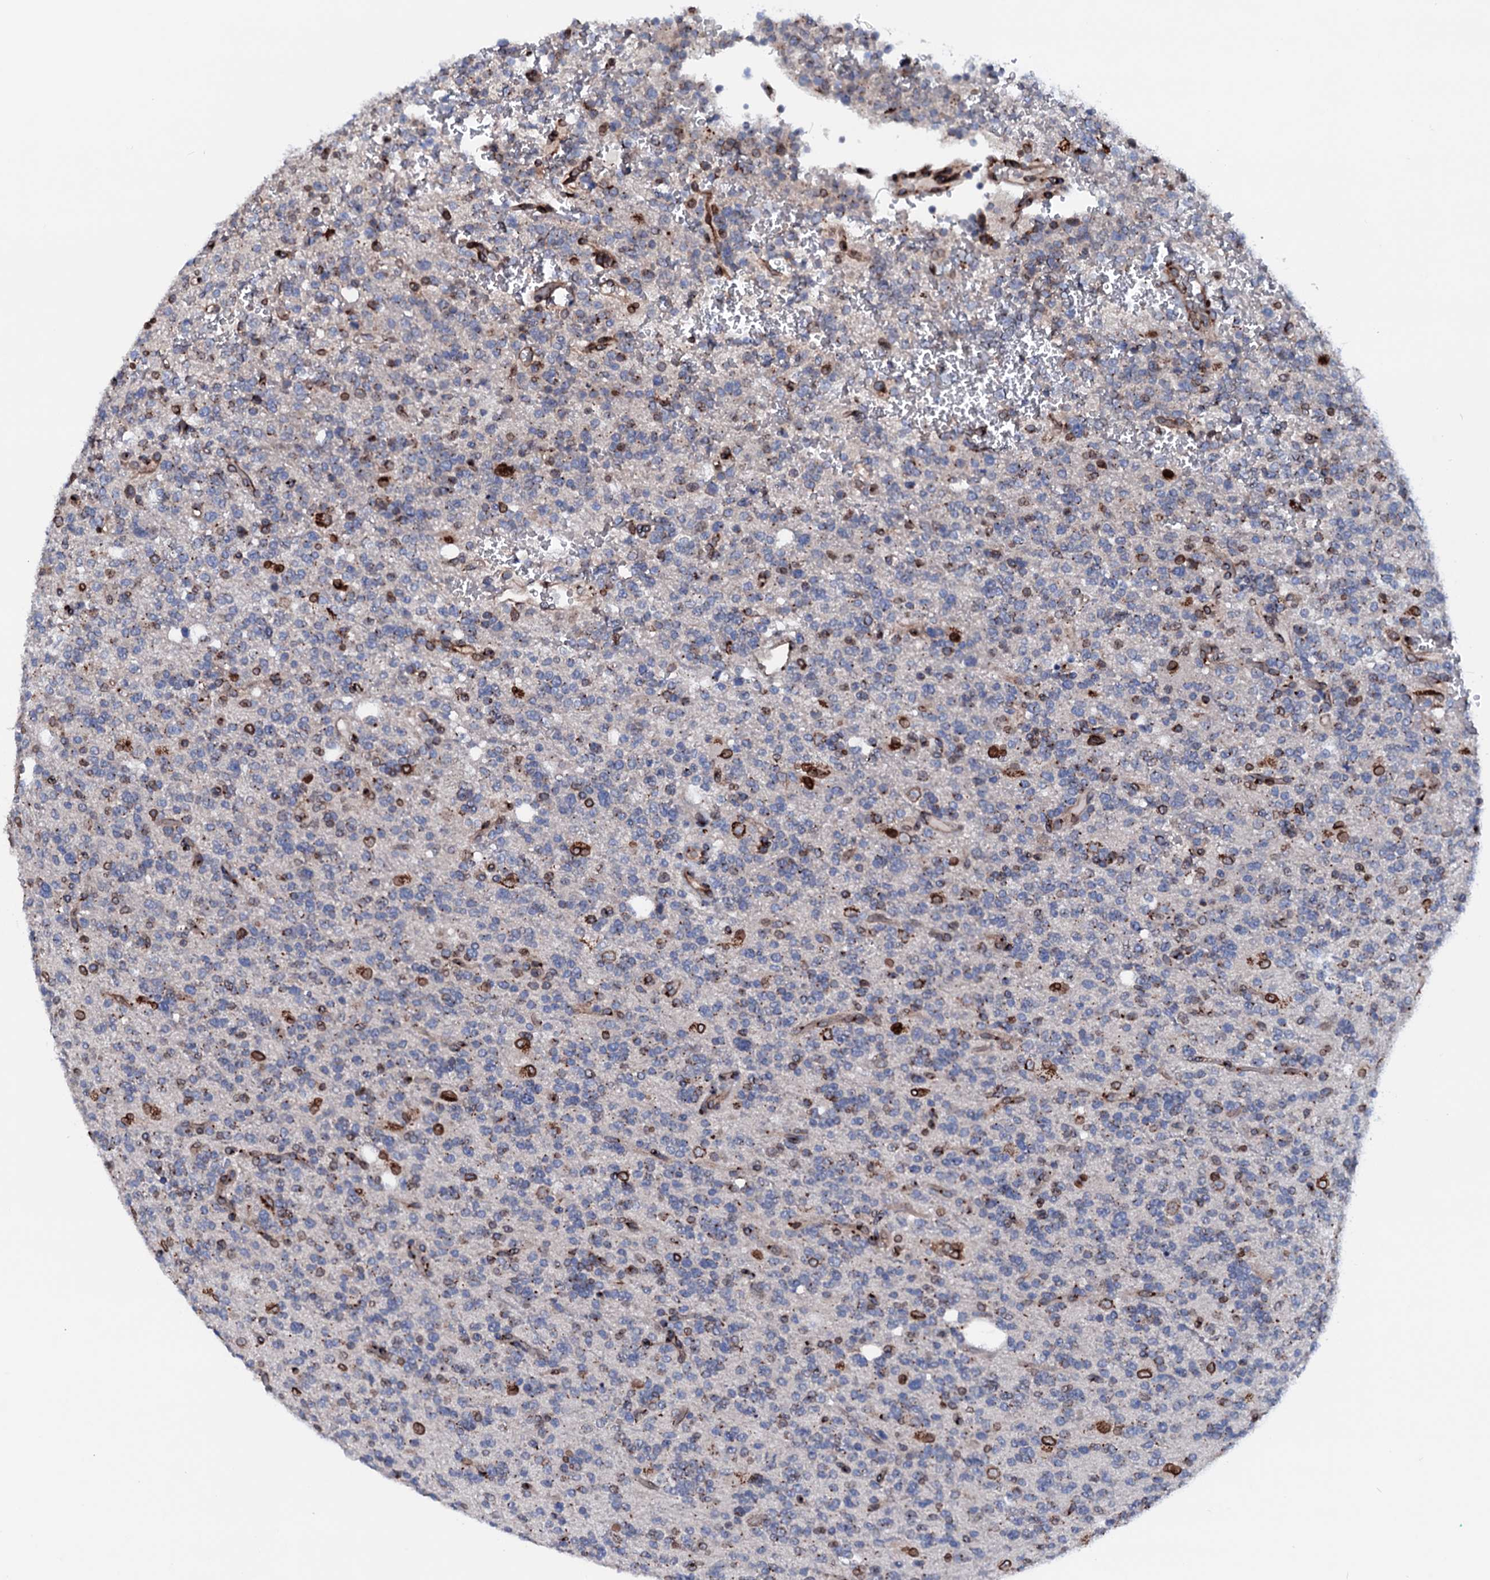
{"staining": {"intensity": "strong", "quantity": "<25%", "location": "cytoplasmic/membranous"}, "tissue": "glioma", "cell_type": "Tumor cells", "image_type": "cancer", "snomed": [{"axis": "morphology", "description": "Glioma, malignant, High grade"}, {"axis": "topography", "description": "Brain"}], "caption": "Immunohistochemistry of glioma displays medium levels of strong cytoplasmic/membranous positivity in approximately <25% of tumor cells.", "gene": "TMCO3", "patient": {"sex": "female", "age": 62}}